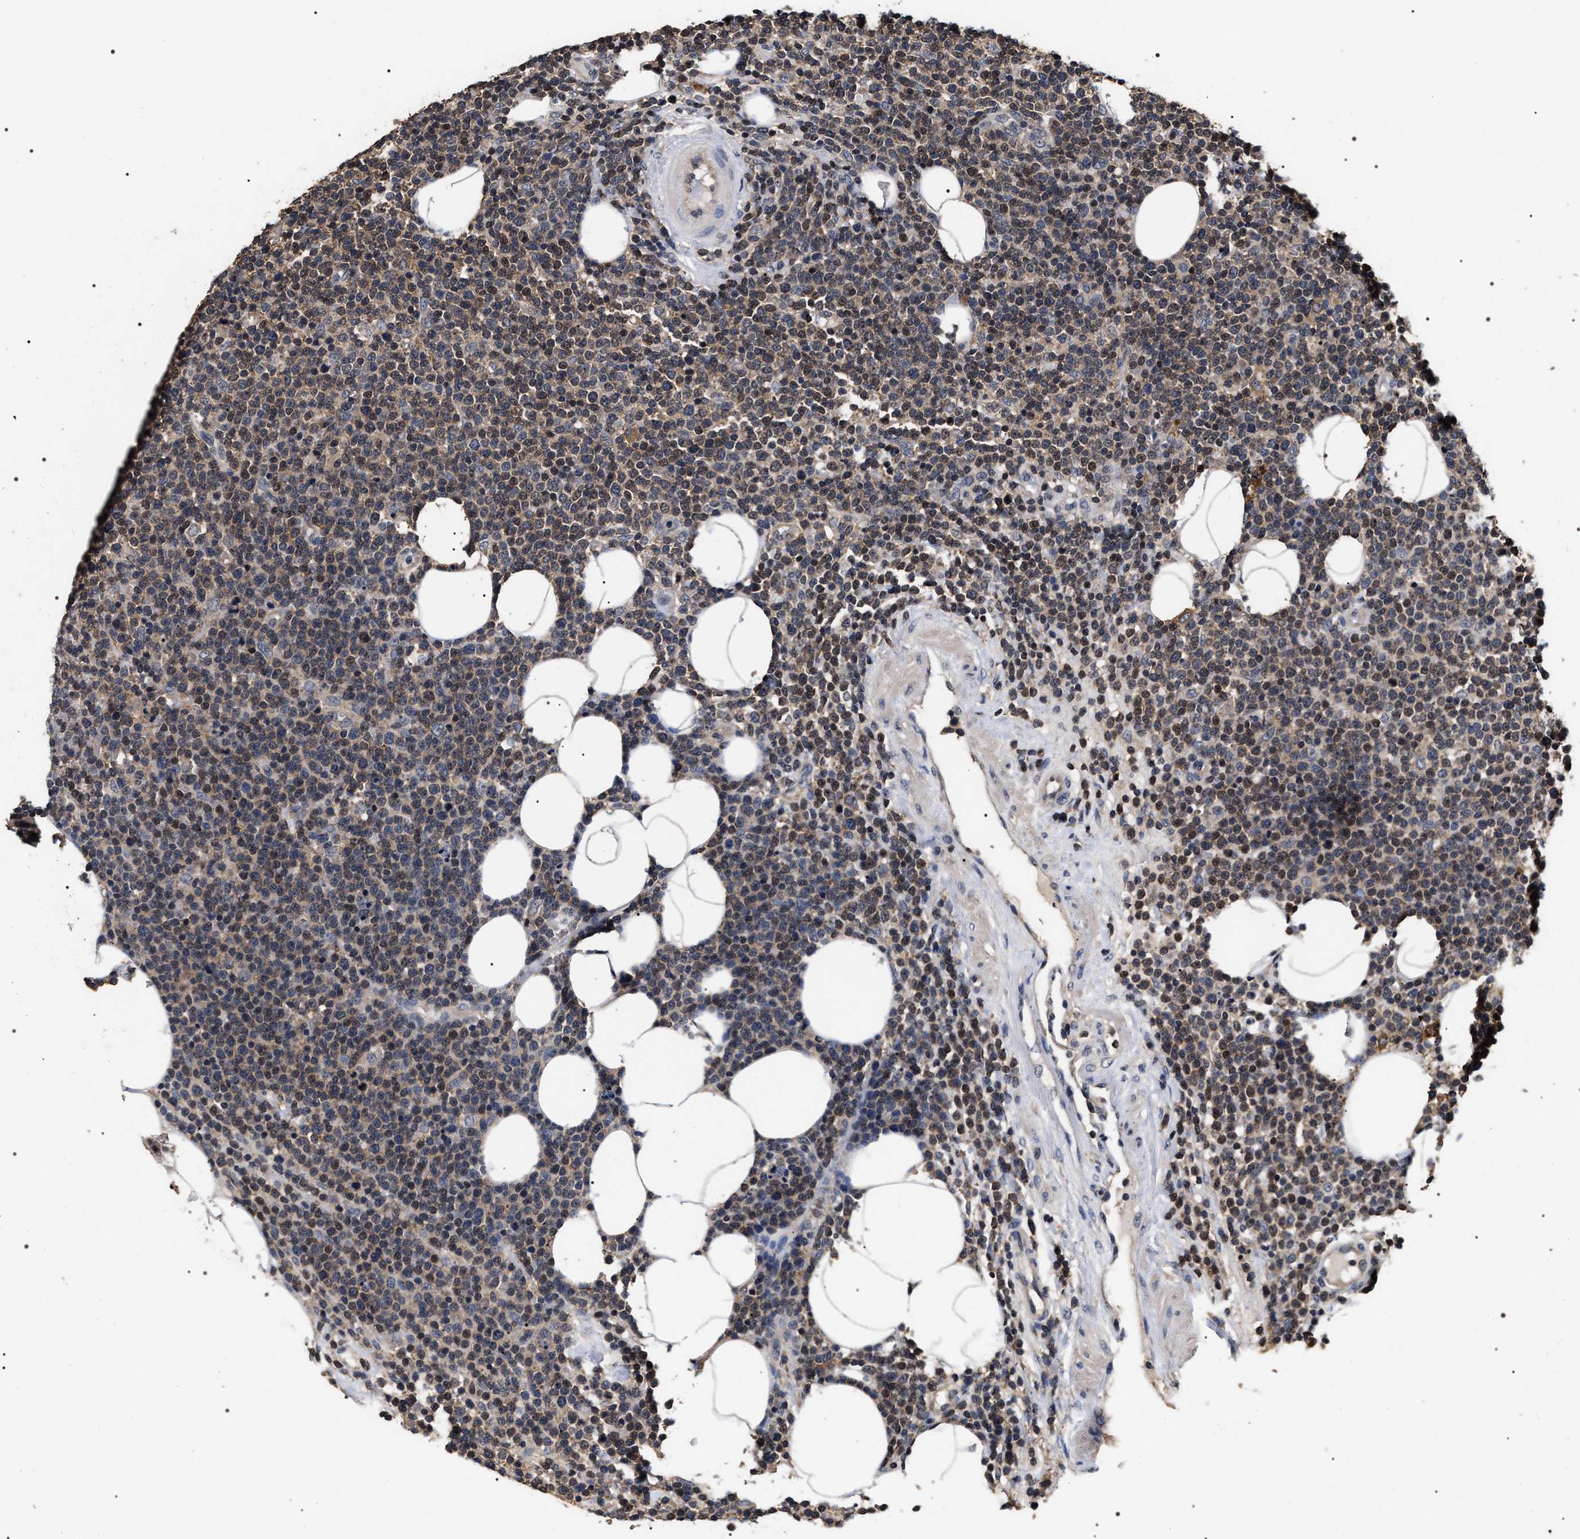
{"staining": {"intensity": "moderate", "quantity": "25%-75%", "location": "nuclear"}, "tissue": "lymphoma", "cell_type": "Tumor cells", "image_type": "cancer", "snomed": [{"axis": "morphology", "description": "Malignant lymphoma, non-Hodgkin's type, High grade"}, {"axis": "topography", "description": "Lymph node"}], "caption": "Moderate nuclear positivity for a protein is present in about 25%-75% of tumor cells of lymphoma using immunohistochemistry (IHC).", "gene": "UPF3A", "patient": {"sex": "male", "age": 61}}